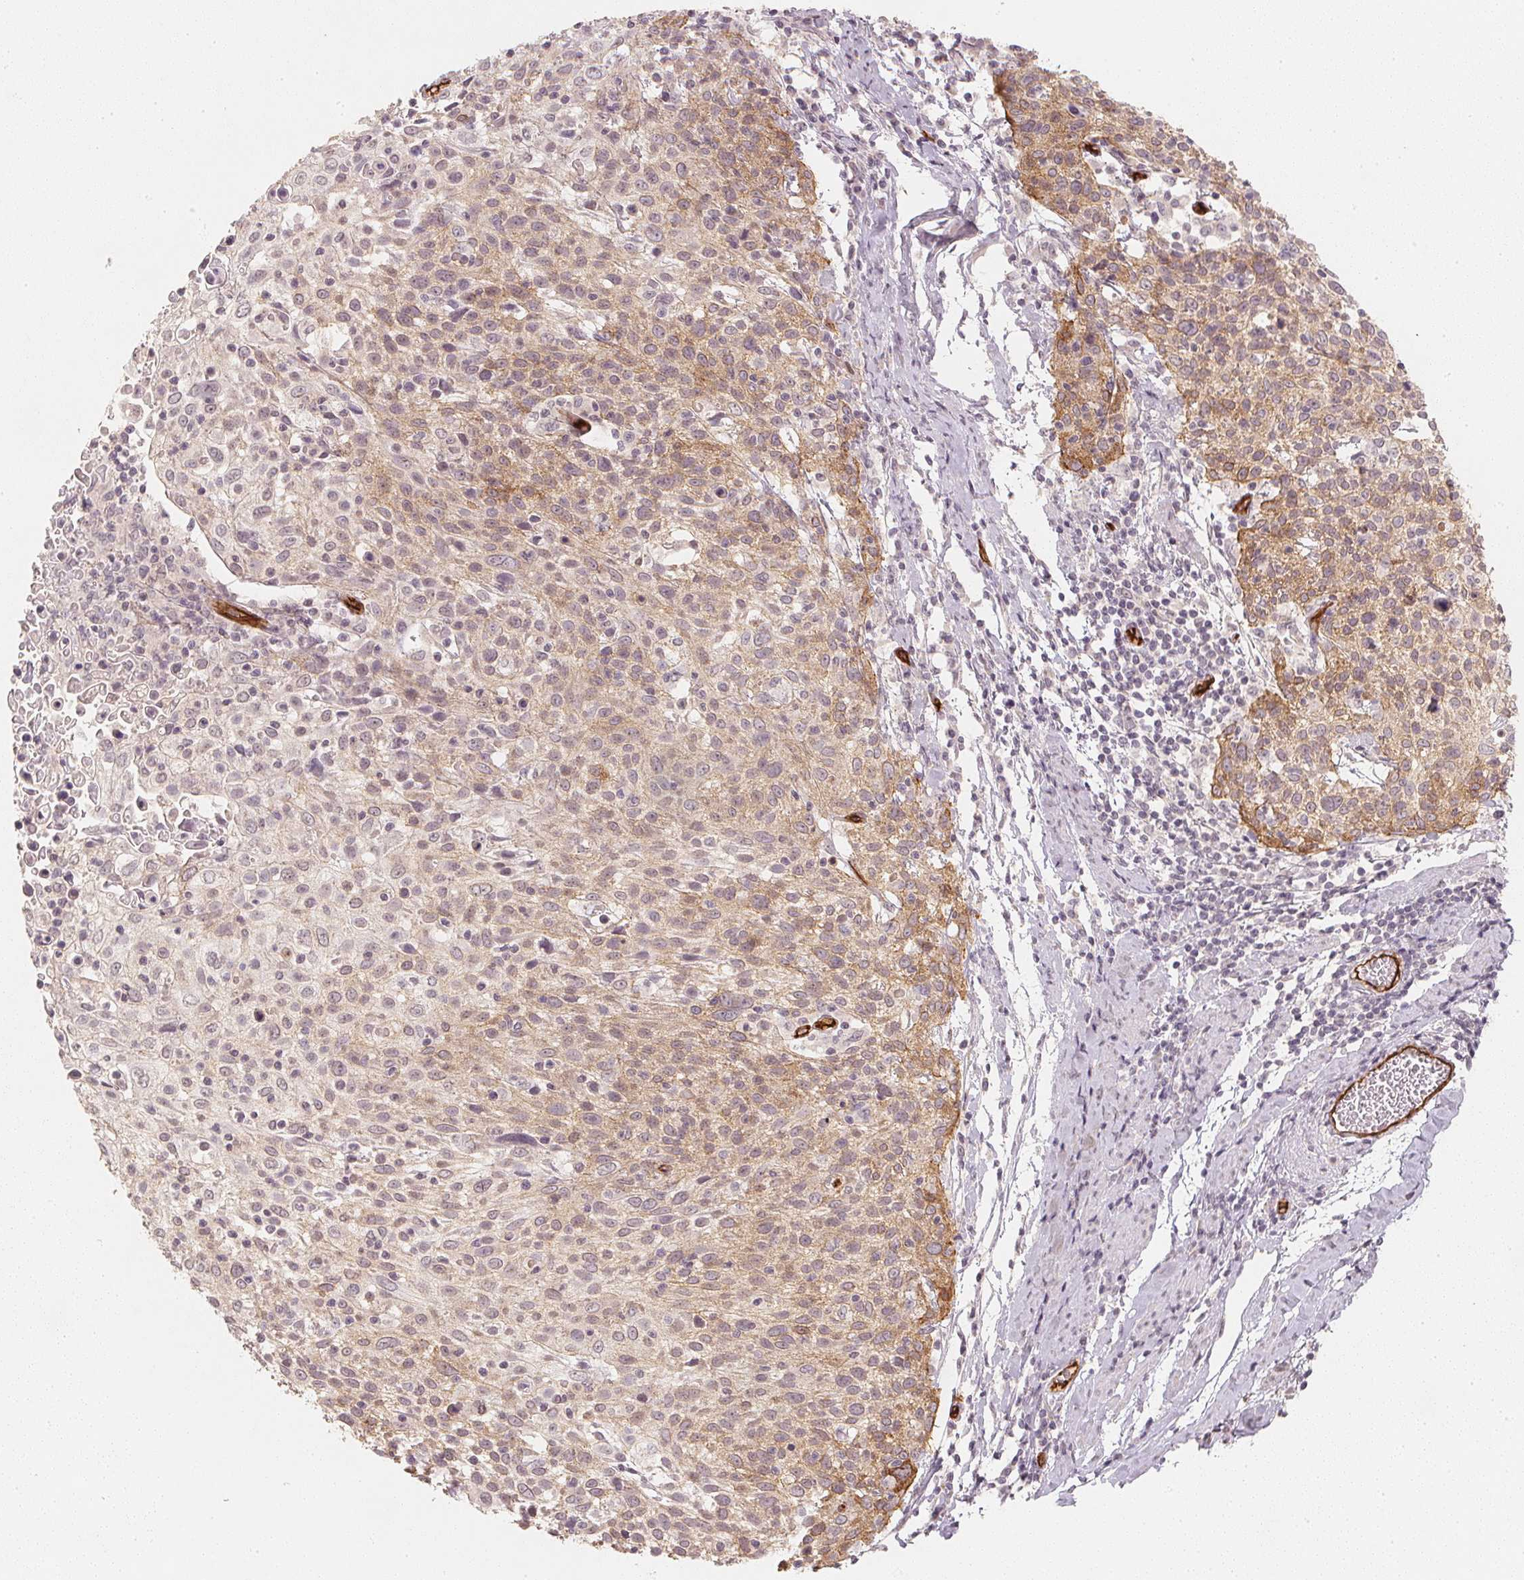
{"staining": {"intensity": "weak", "quantity": "25%-75%", "location": "cytoplasmic/membranous"}, "tissue": "cervical cancer", "cell_type": "Tumor cells", "image_type": "cancer", "snomed": [{"axis": "morphology", "description": "Squamous cell carcinoma, NOS"}, {"axis": "topography", "description": "Cervix"}], "caption": "Immunohistochemical staining of human cervical cancer (squamous cell carcinoma) exhibits low levels of weak cytoplasmic/membranous expression in approximately 25%-75% of tumor cells.", "gene": "CIB1", "patient": {"sex": "female", "age": 61}}